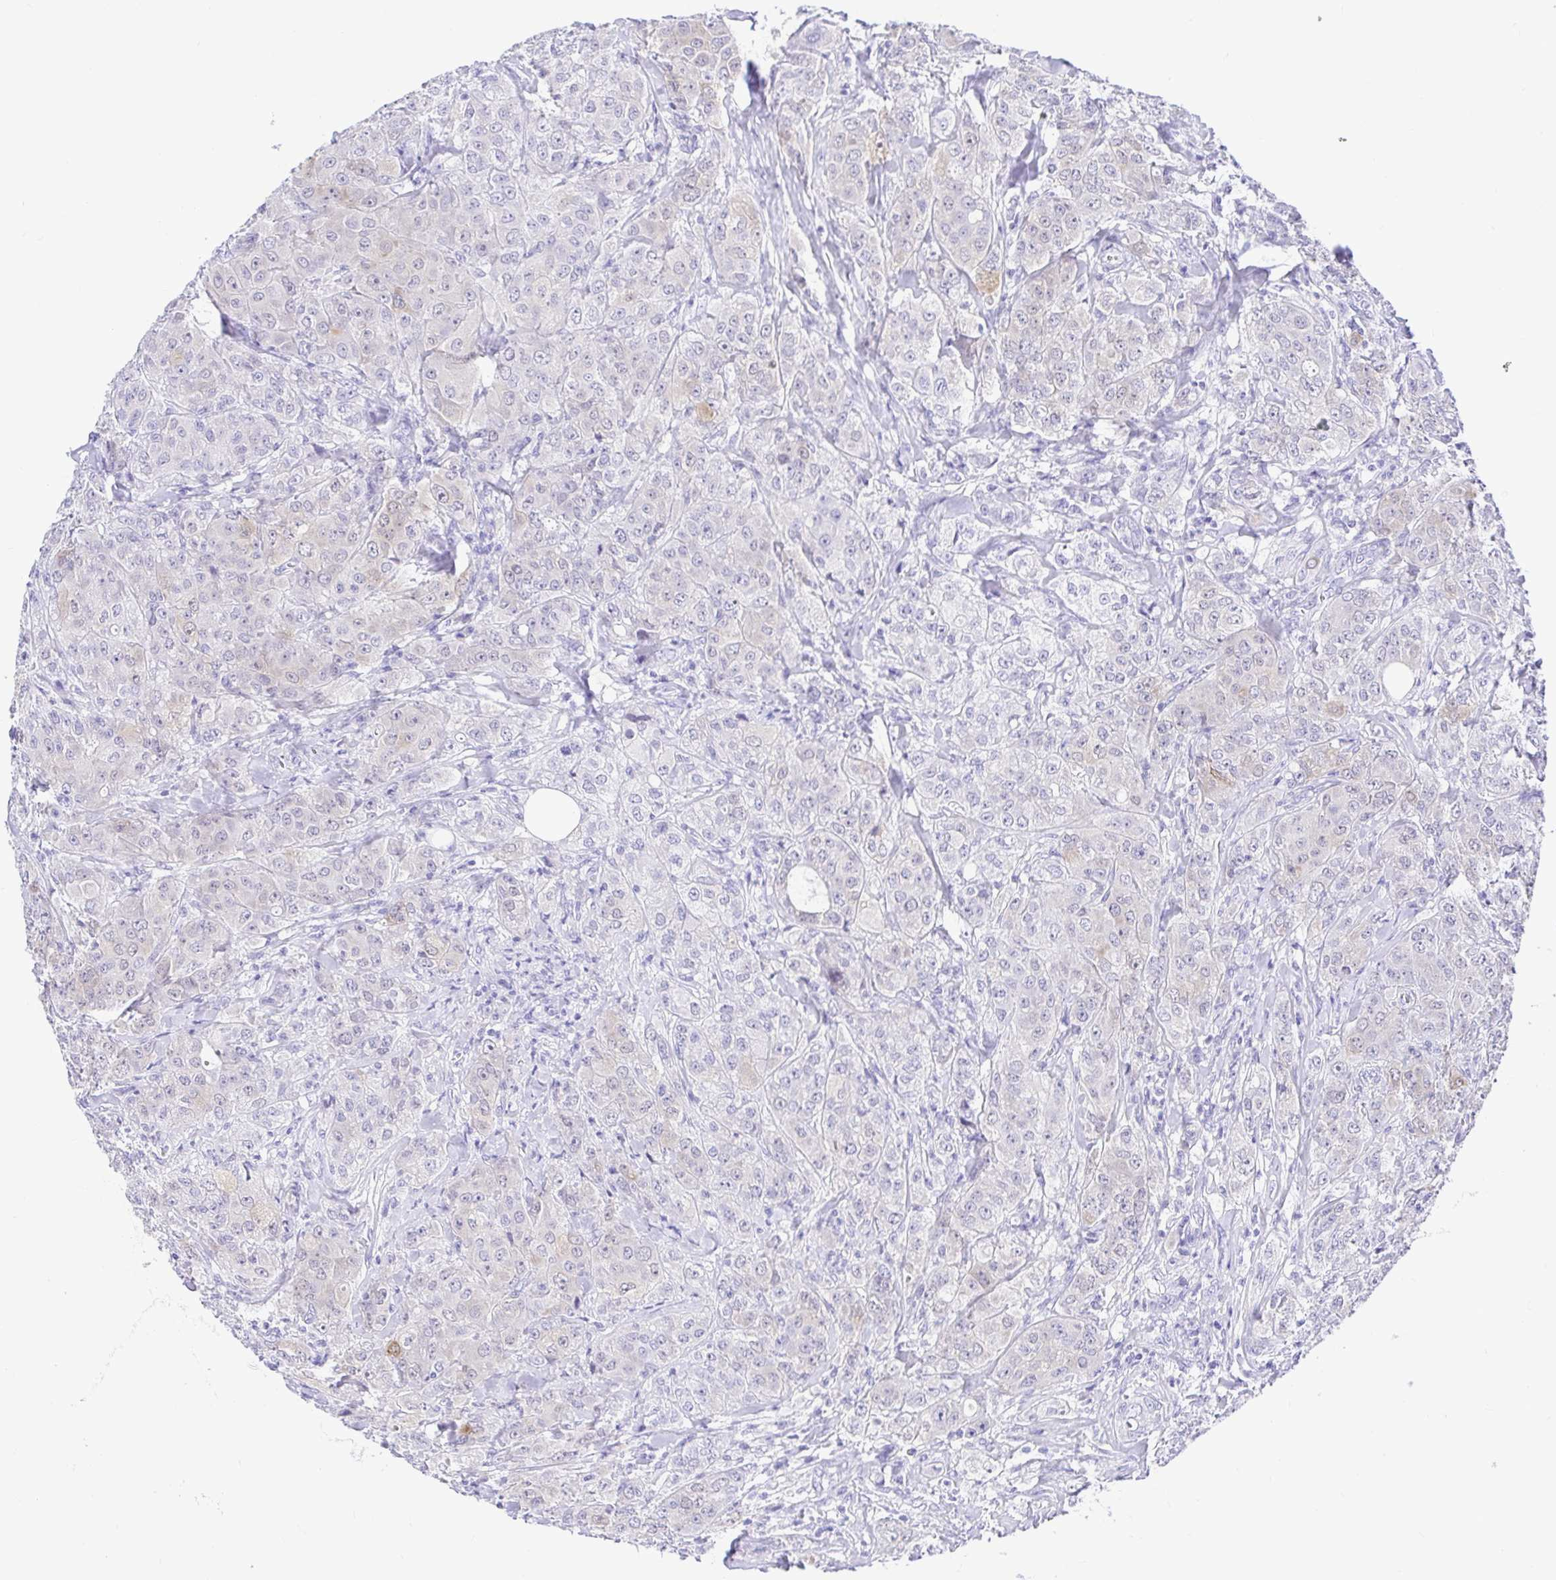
{"staining": {"intensity": "weak", "quantity": "<25%", "location": "cytoplasmic/membranous"}, "tissue": "breast cancer", "cell_type": "Tumor cells", "image_type": "cancer", "snomed": [{"axis": "morphology", "description": "Normal tissue, NOS"}, {"axis": "morphology", "description": "Duct carcinoma"}, {"axis": "topography", "description": "Breast"}], "caption": "This is a image of immunohistochemistry staining of invasive ductal carcinoma (breast), which shows no staining in tumor cells. The staining was performed using DAB (3,3'-diaminobenzidine) to visualize the protein expression in brown, while the nuclei were stained in blue with hematoxylin (Magnification: 20x).", "gene": "BACE2", "patient": {"sex": "female", "age": 43}}